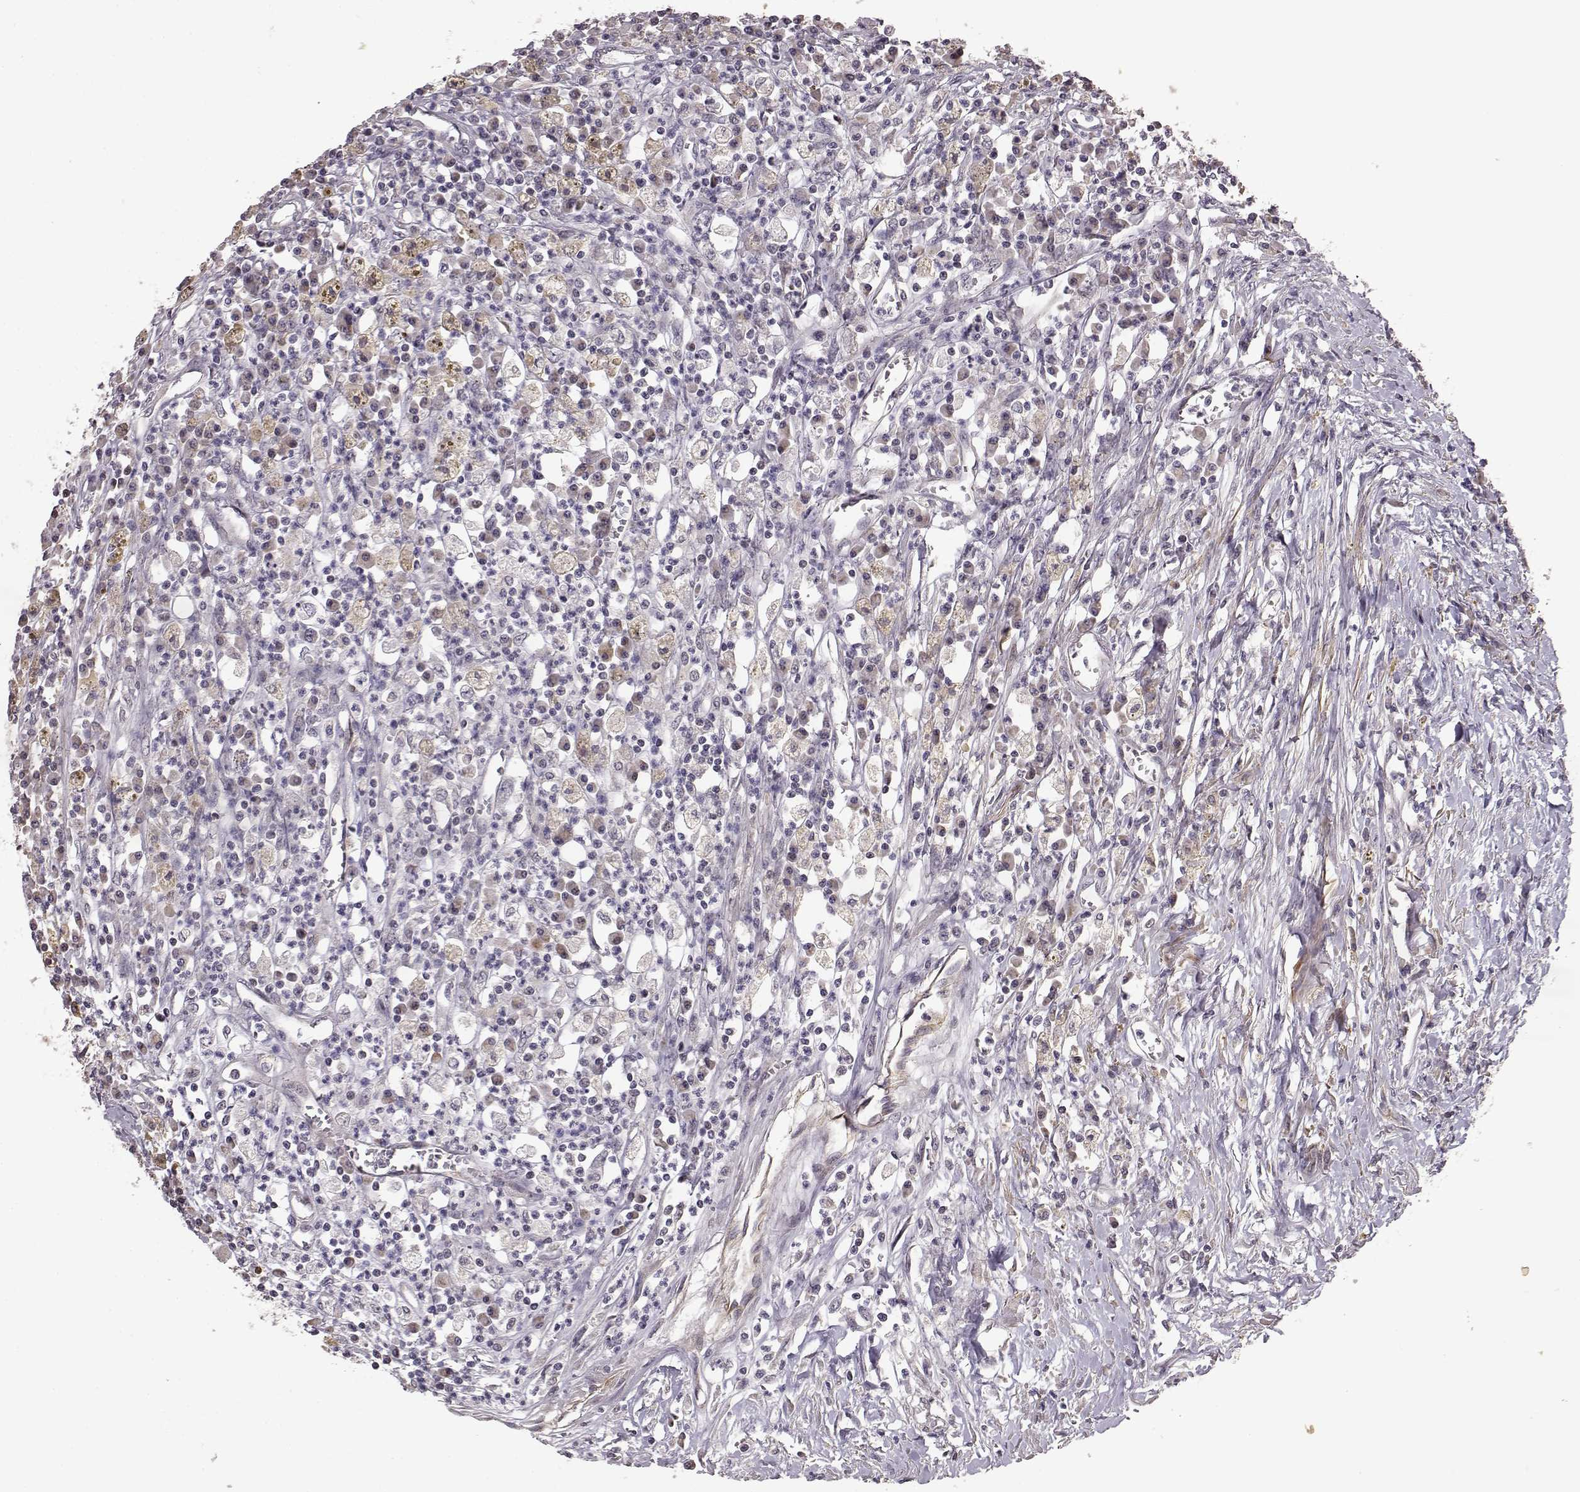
{"staining": {"intensity": "weak", "quantity": "<25%", "location": "cytoplasmic/membranous"}, "tissue": "colorectal cancer", "cell_type": "Tumor cells", "image_type": "cancer", "snomed": [{"axis": "morphology", "description": "Adenocarcinoma, NOS"}, {"axis": "topography", "description": "Rectum"}], "caption": "High power microscopy histopathology image of an immunohistochemistry (IHC) micrograph of colorectal cancer (adenocarcinoma), revealing no significant expression in tumor cells.", "gene": "BACH2", "patient": {"sex": "male", "age": 54}}